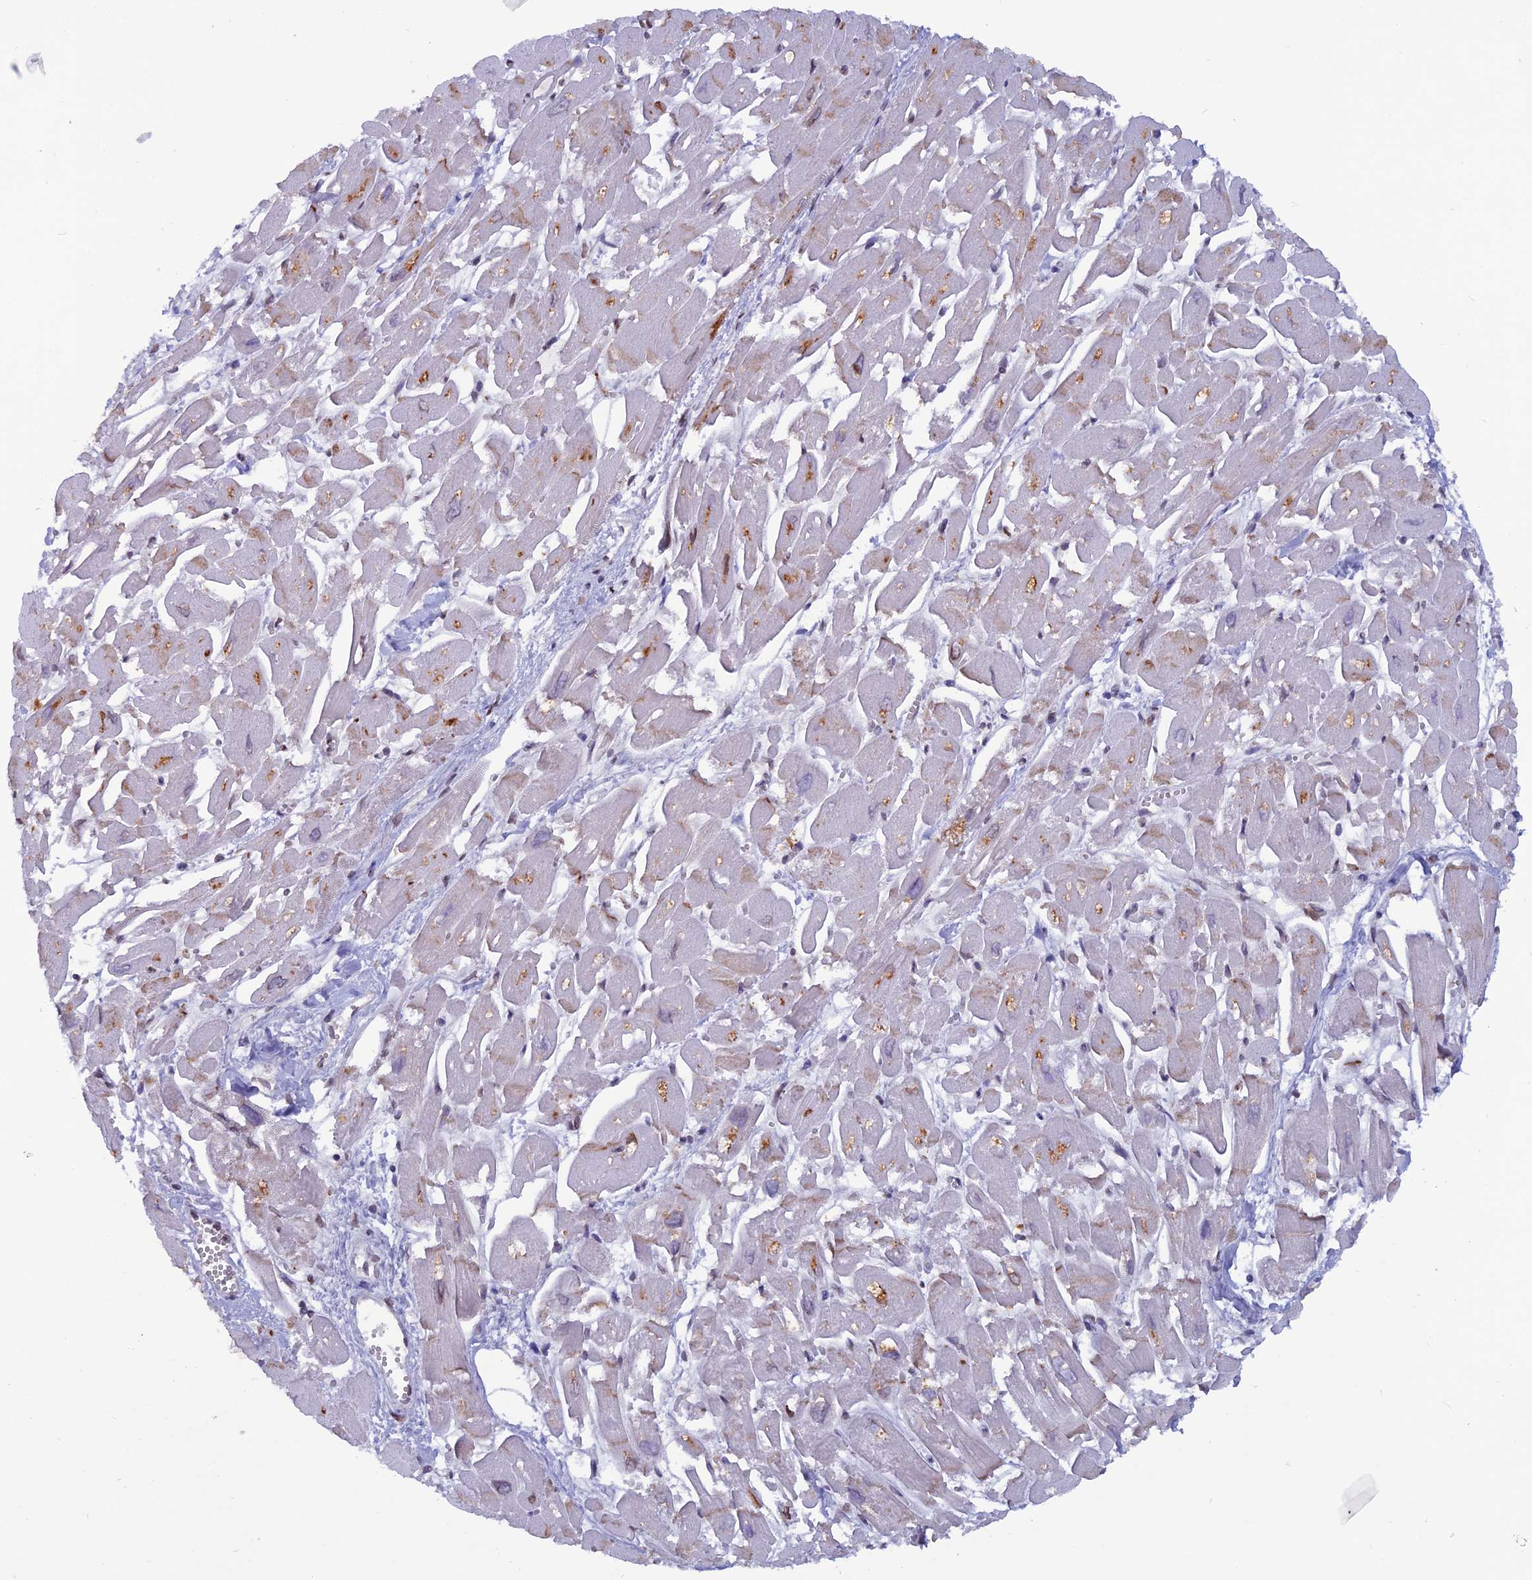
{"staining": {"intensity": "negative", "quantity": "none", "location": "none"}, "tissue": "heart muscle", "cell_type": "Cardiomyocytes", "image_type": "normal", "snomed": [{"axis": "morphology", "description": "Normal tissue, NOS"}, {"axis": "topography", "description": "Heart"}], "caption": "Immunohistochemistry (IHC) of unremarkable heart muscle exhibits no positivity in cardiomyocytes.", "gene": "WDR46", "patient": {"sex": "male", "age": 54}}